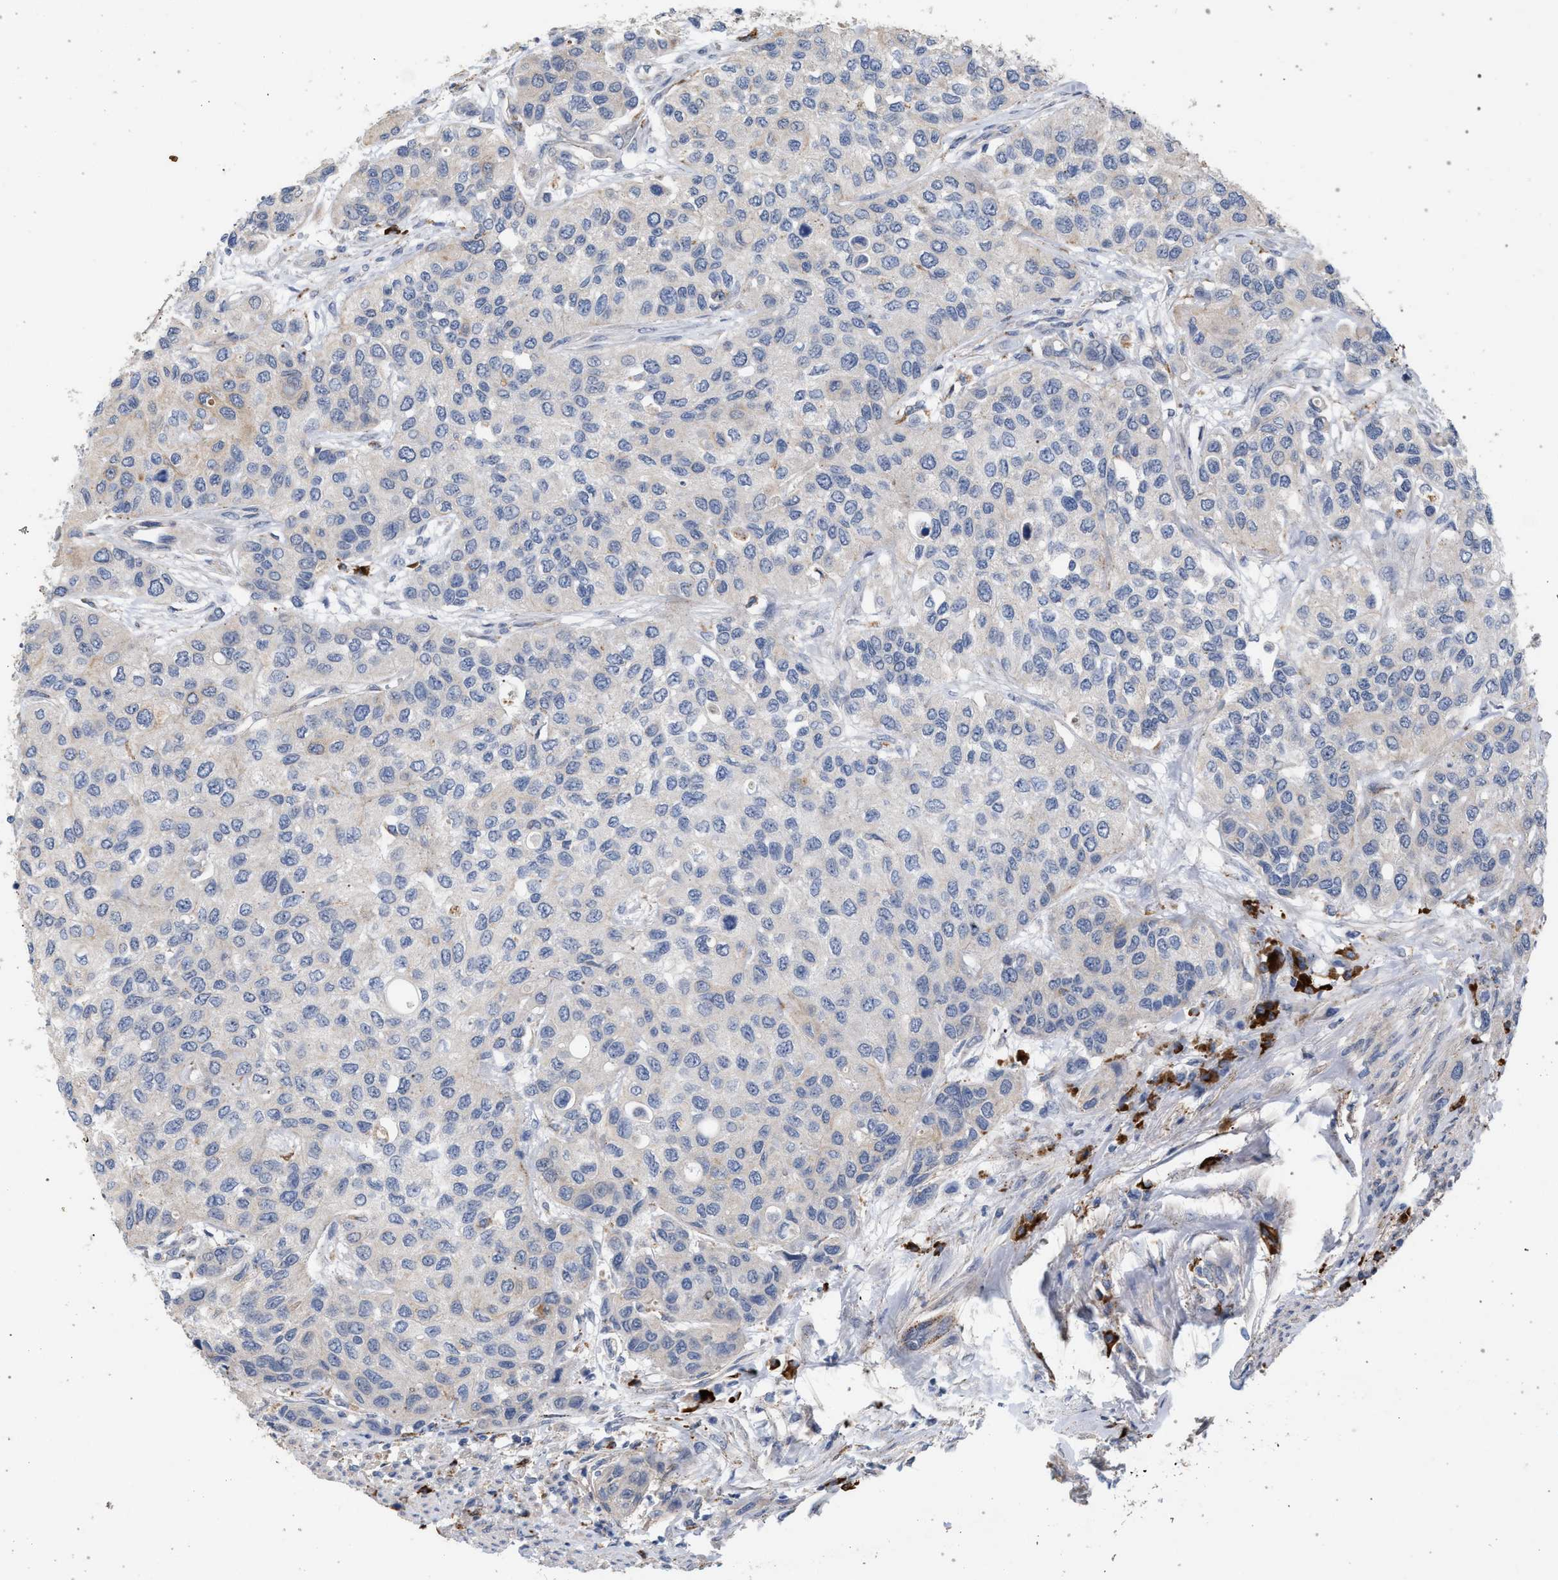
{"staining": {"intensity": "negative", "quantity": "none", "location": "none"}, "tissue": "urothelial cancer", "cell_type": "Tumor cells", "image_type": "cancer", "snomed": [{"axis": "morphology", "description": "Urothelial carcinoma, High grade"}, {"axis": "topography", "description": "Urinary bladder"}], "caption": "Immunohistochemistry (IHC) of urothelial carcinoma (high-grade) demonstrates no staining in tumor cells.", "gene": "MAMDC2", "patient": {"sex": "female", "age": 56}}